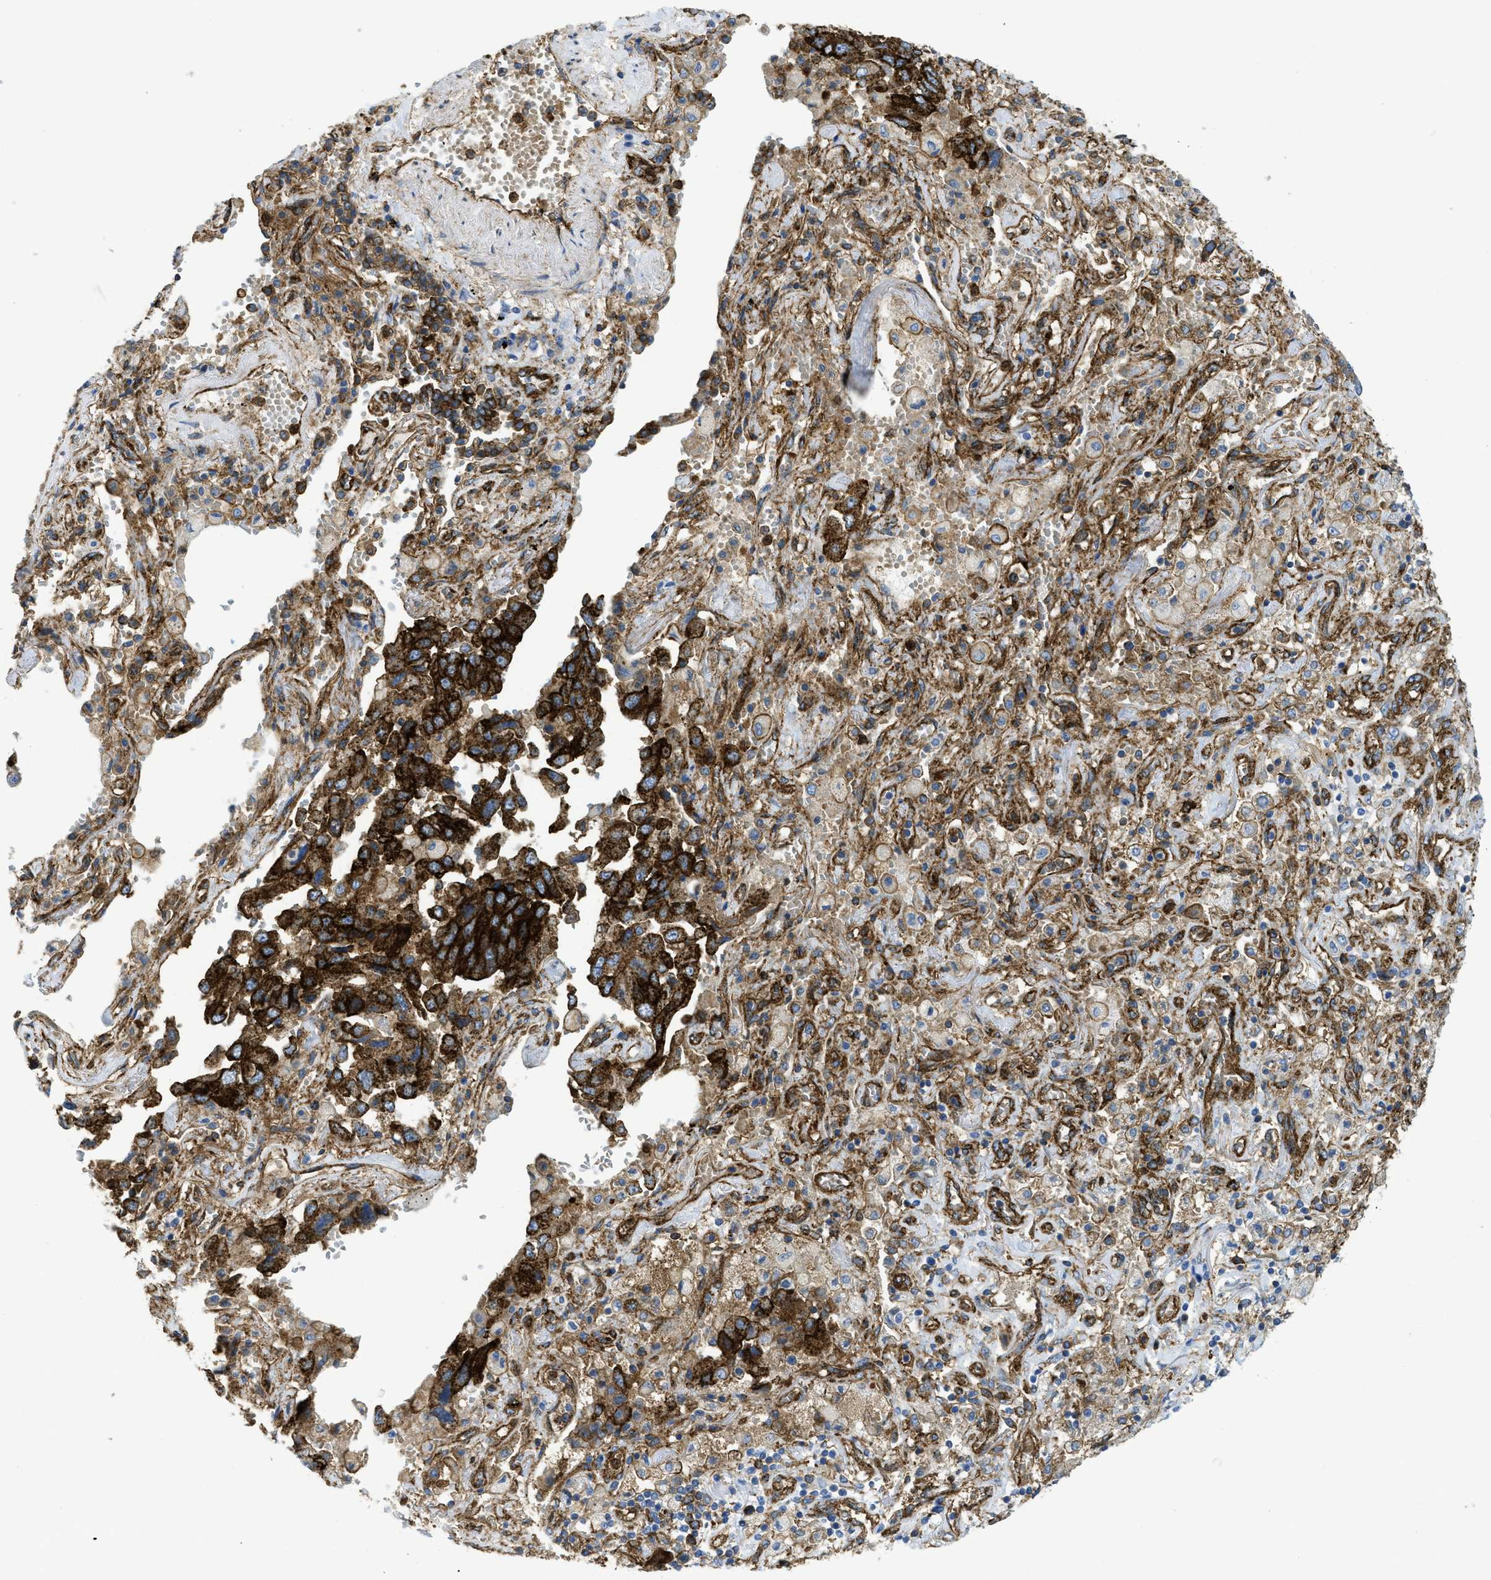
{"staining": {"intensity": "strong", "quantity": ">75%", "location": "cytoplasmic/membranous"}, "tissue": "lung cancer", "cell_type": "Tumor cells", "image_type": "cancer", "snomed": [{"axis": "morphology", "description": "Adenocarcinoma, NOS"}, {"axis": "topography", "description": "Lung"}], "caption": "High-power microscopy captured an immunohistochemistry image of lung cancer (adenocarcinoma), revealing strong cytoplasmic/membranous staining in approximately >75% of tumor cells.", "gene": "HIP1", "patient": {"sex": "female", "age": 65}}